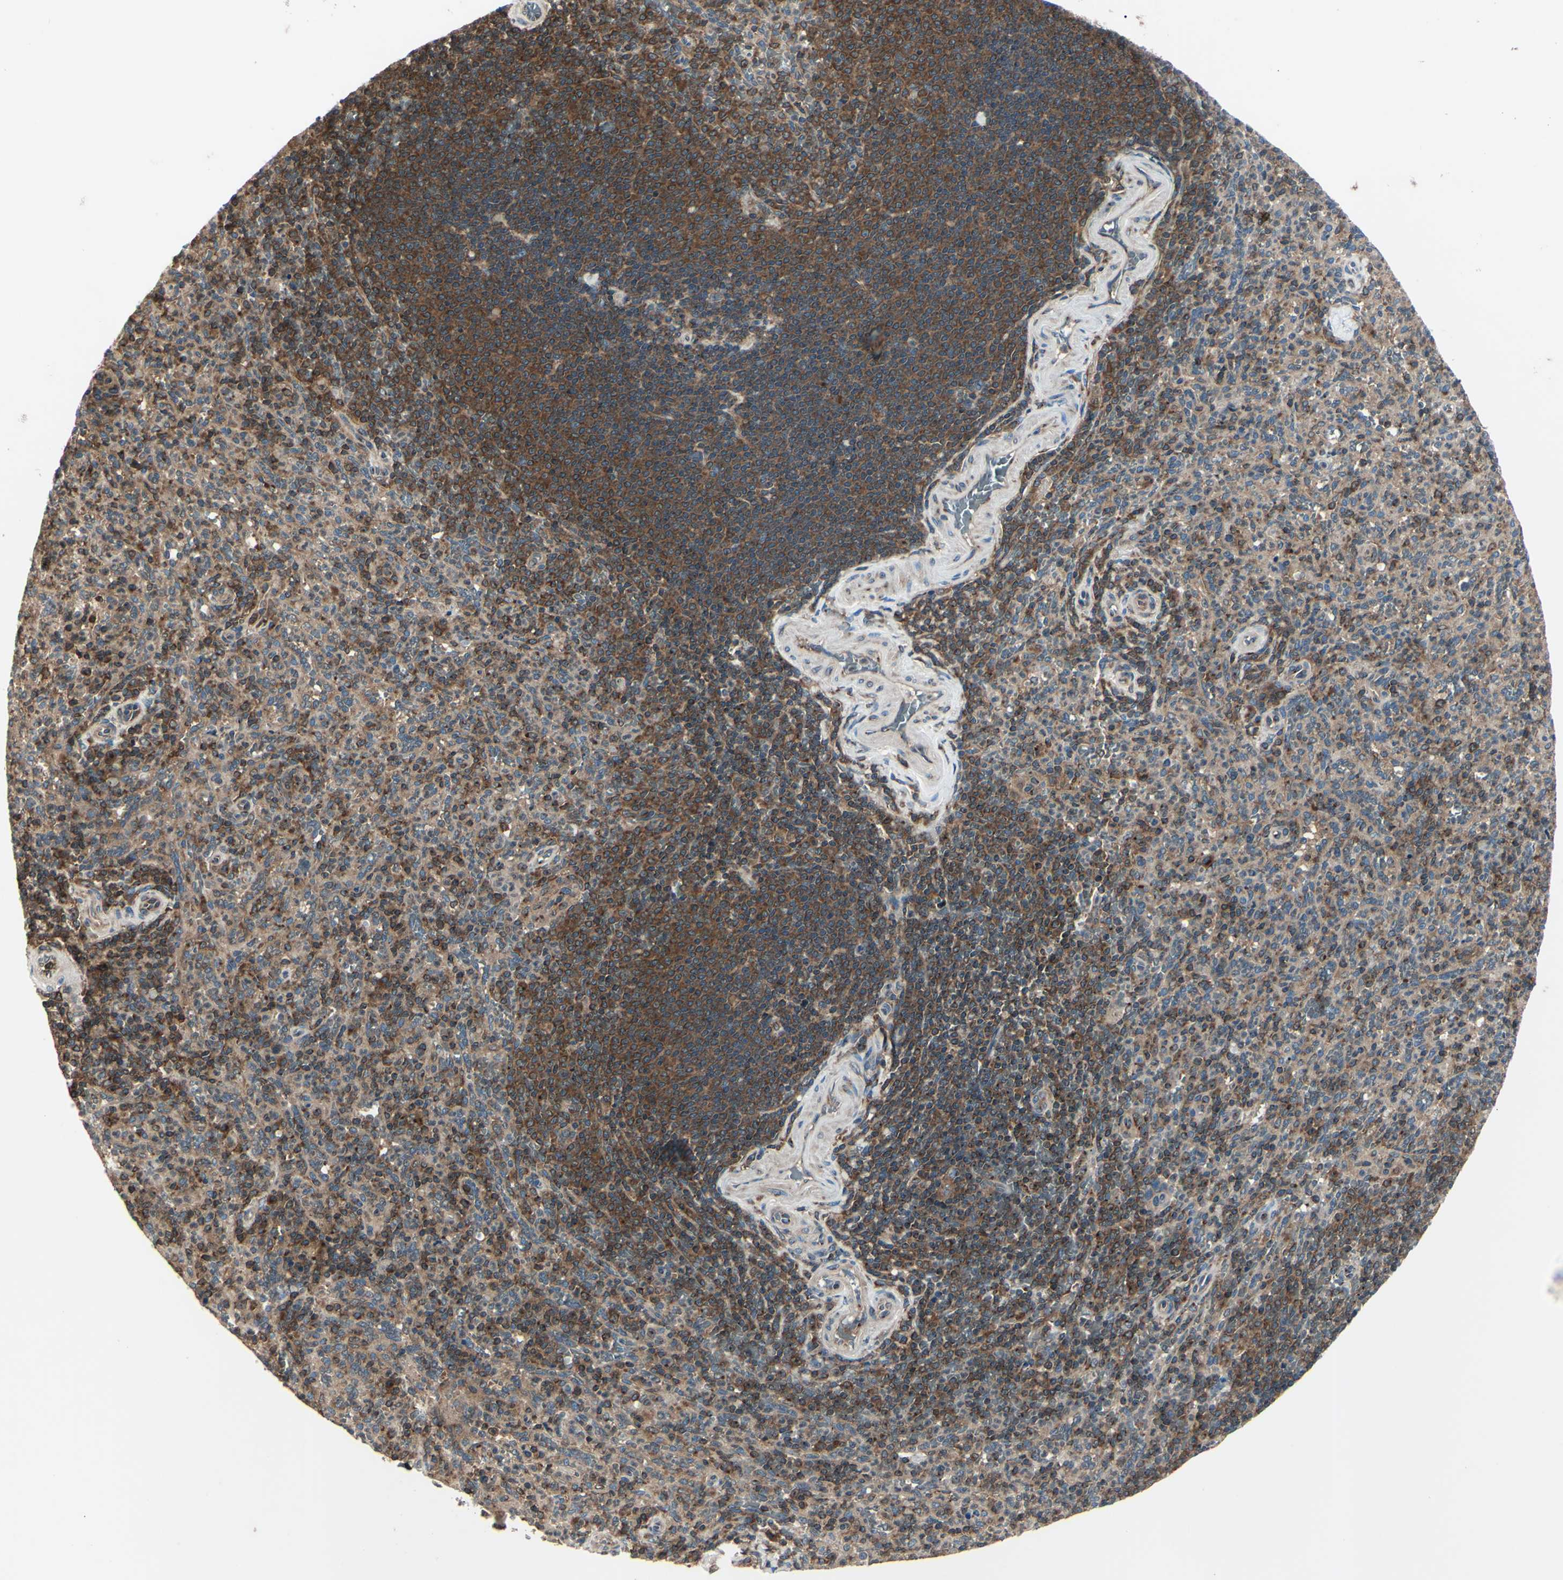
{"staining": {"intensity": "weak", "quantity": "25%-75%", "location": "cytoplasmic/membranous"}, "tissue": "spleen", "cell_type": "Cells in red pulp", "image_type": "normal", "snomed": [{"axis": "morphology", "description": "Normal tissue, NOS"}, {"axis": "topography", "description": "Spleen"}], "caption": "Normal spleen shows weak cytoplasmic/membranous expression in approximately 25%-75% of cells in red pulp, visualized by immunohistochemistry. Ihc stains the protein of interest in brown and the nuclei are stained blue.", "gene": "MAPRE1", "patient": {"sex": "male", "age": 36}}